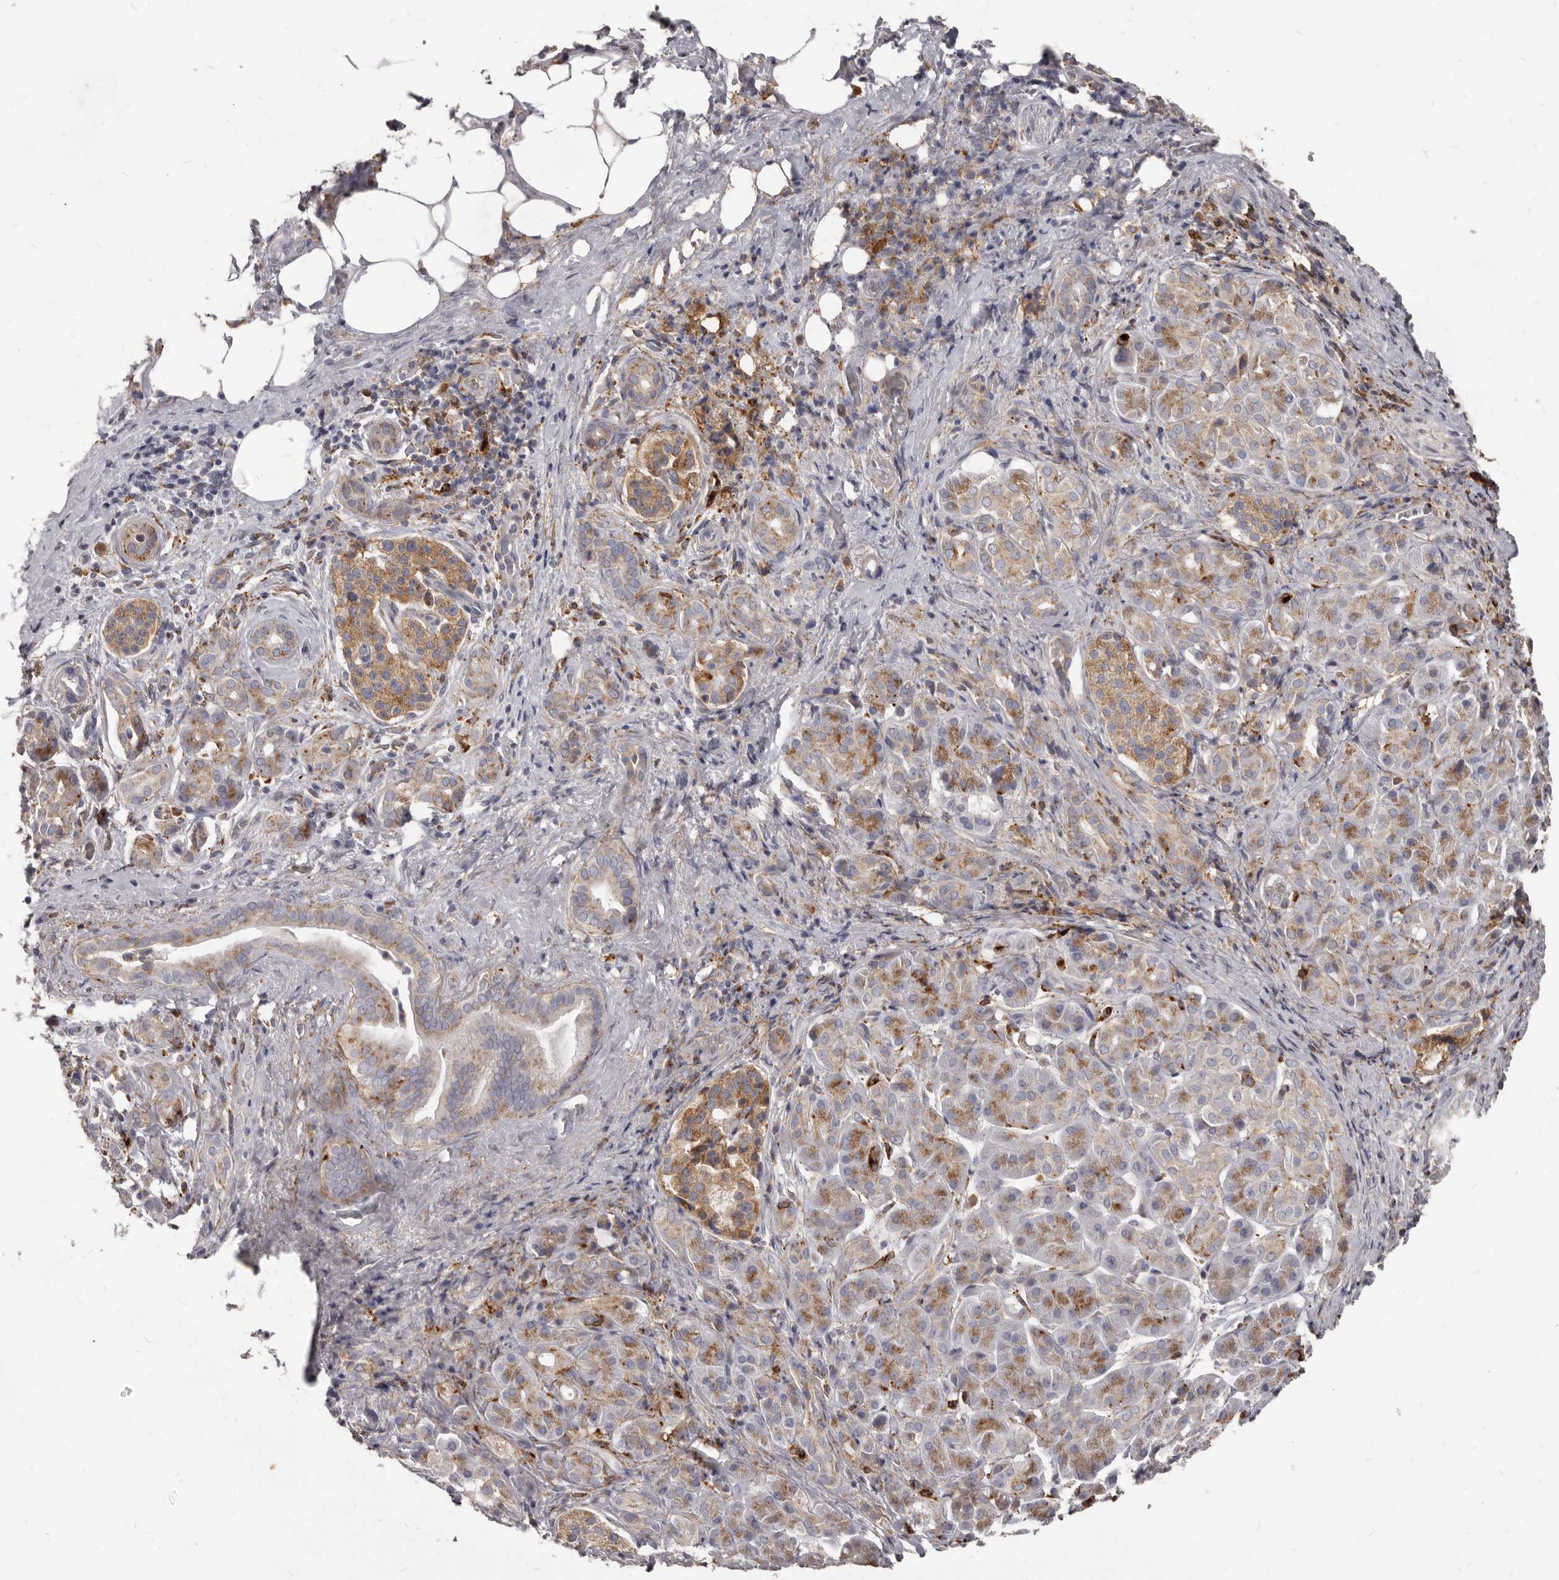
{"staining": {"intensity": "weak", "quantity": "25%-75%", "location": "cytoplasmic/membranous"}, "tissue": "pancreatic cancer", "cell_type": "Tumor cells", "image_type": "cancer", "snomed": [{"axis": "morphology", "description": "Adenocarcinoma, NOS"}, {"axis": "topography", "description": "Pancreas"}], "caption": "Approximately 25%-75% of tumor cells in pancreatic cancer show weak cytoplasmic/membranous protein expression as visualized by brown immunohistochemical staining.", "gene": "PI4K2A", "patient": {"sex": "male", "age": 78}}